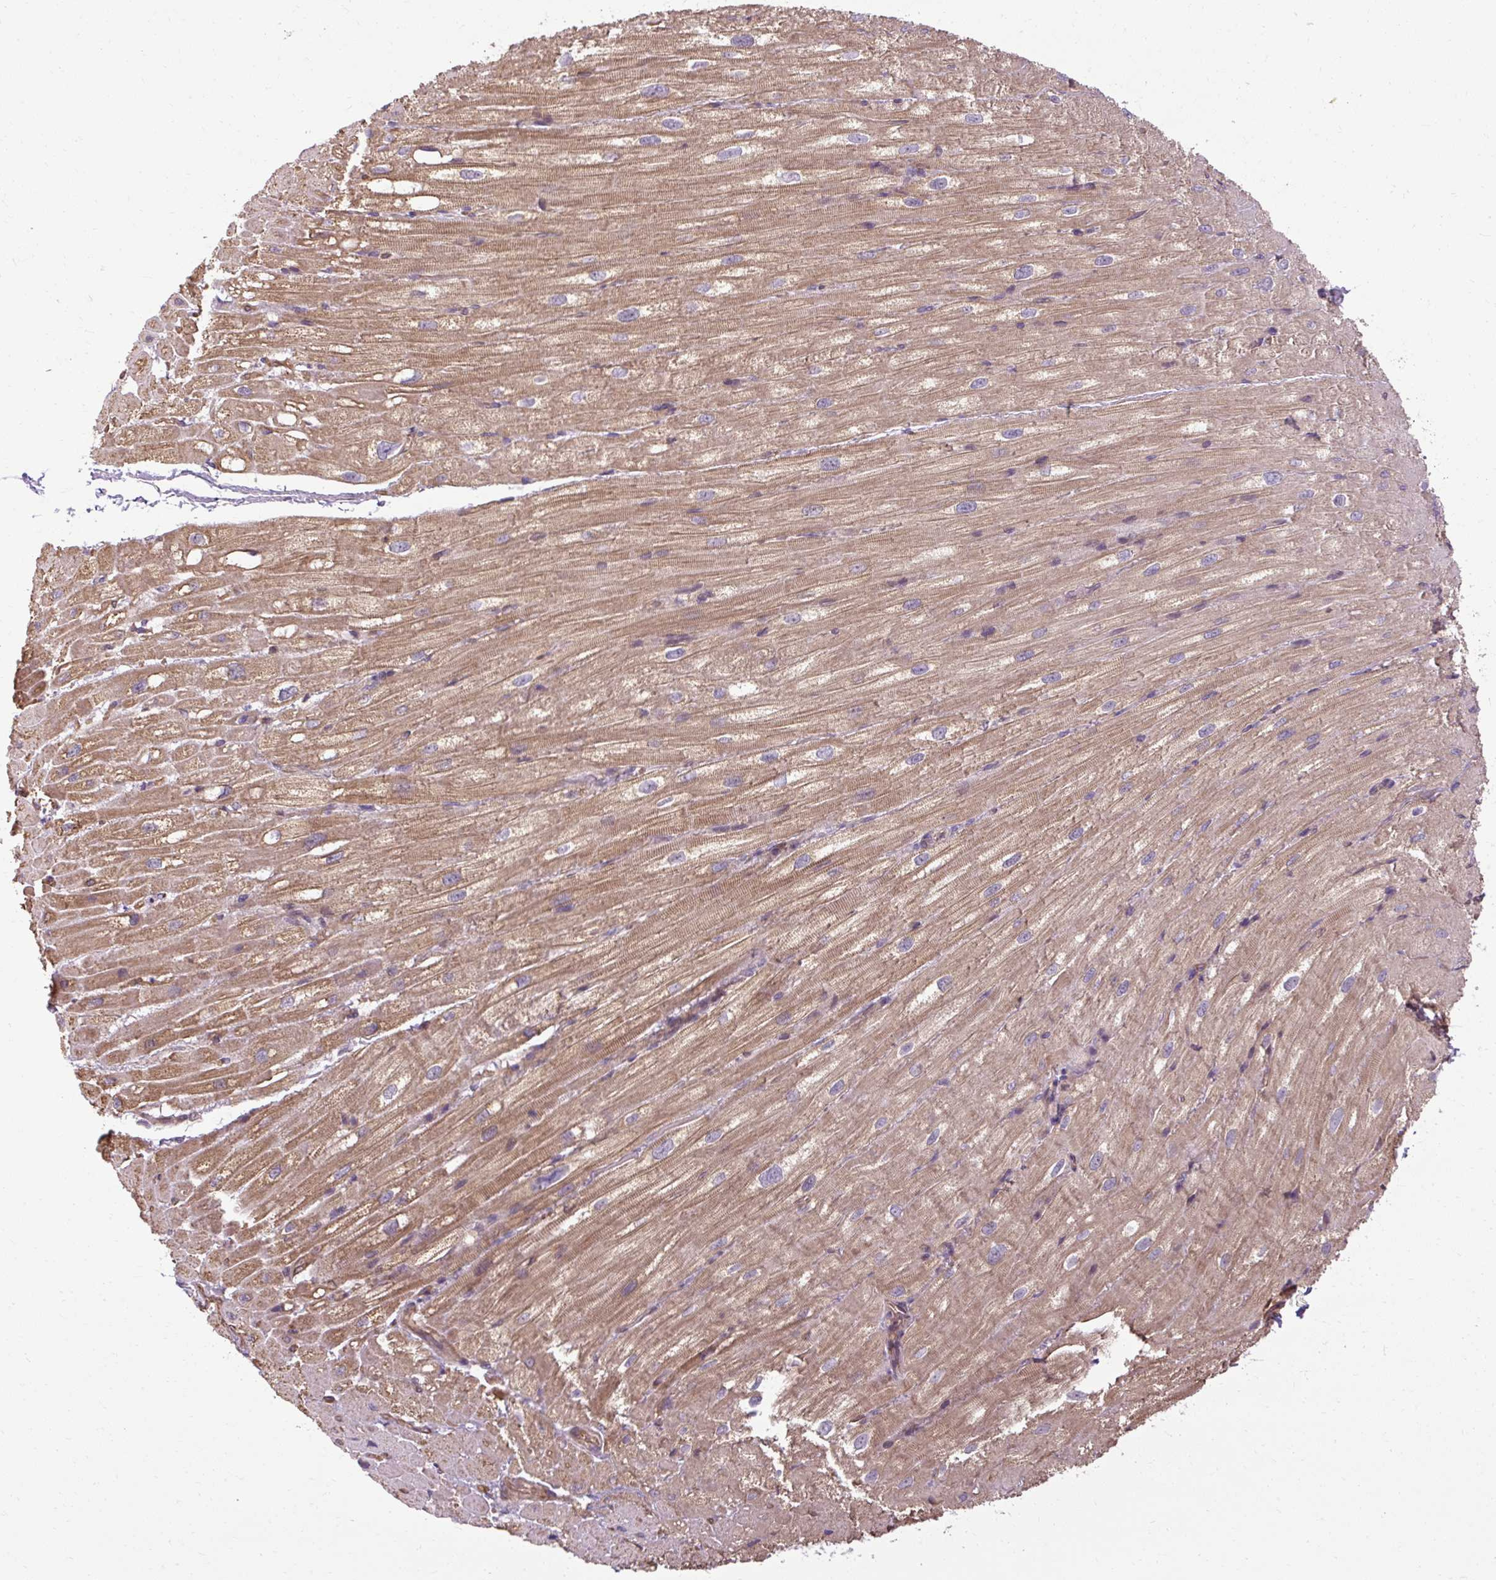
{"staining": {"intensity": "moderate", "quantity": ">75%", "location": "cytoplasmic/membranous"}, "tissue": "heart muscle", "cell_type": "Cardiomyocytes", "image_type": "normal", "snomed": [{"axis": "morphology", "description": "Normal tissue, NOS"}, {"axis": "topography", "description": "Heart"}], "caption": "Immunohistochemical staining of benign heart muscle displays medium levels of moderate cytoplasmic/membranous staining in approximately >75% of cardiomyocytes. The protein is shown in brown color, while the nuclei are stained blue.", "gene": "FLRT1", "patient": {"sex": "male", "age": 62}}